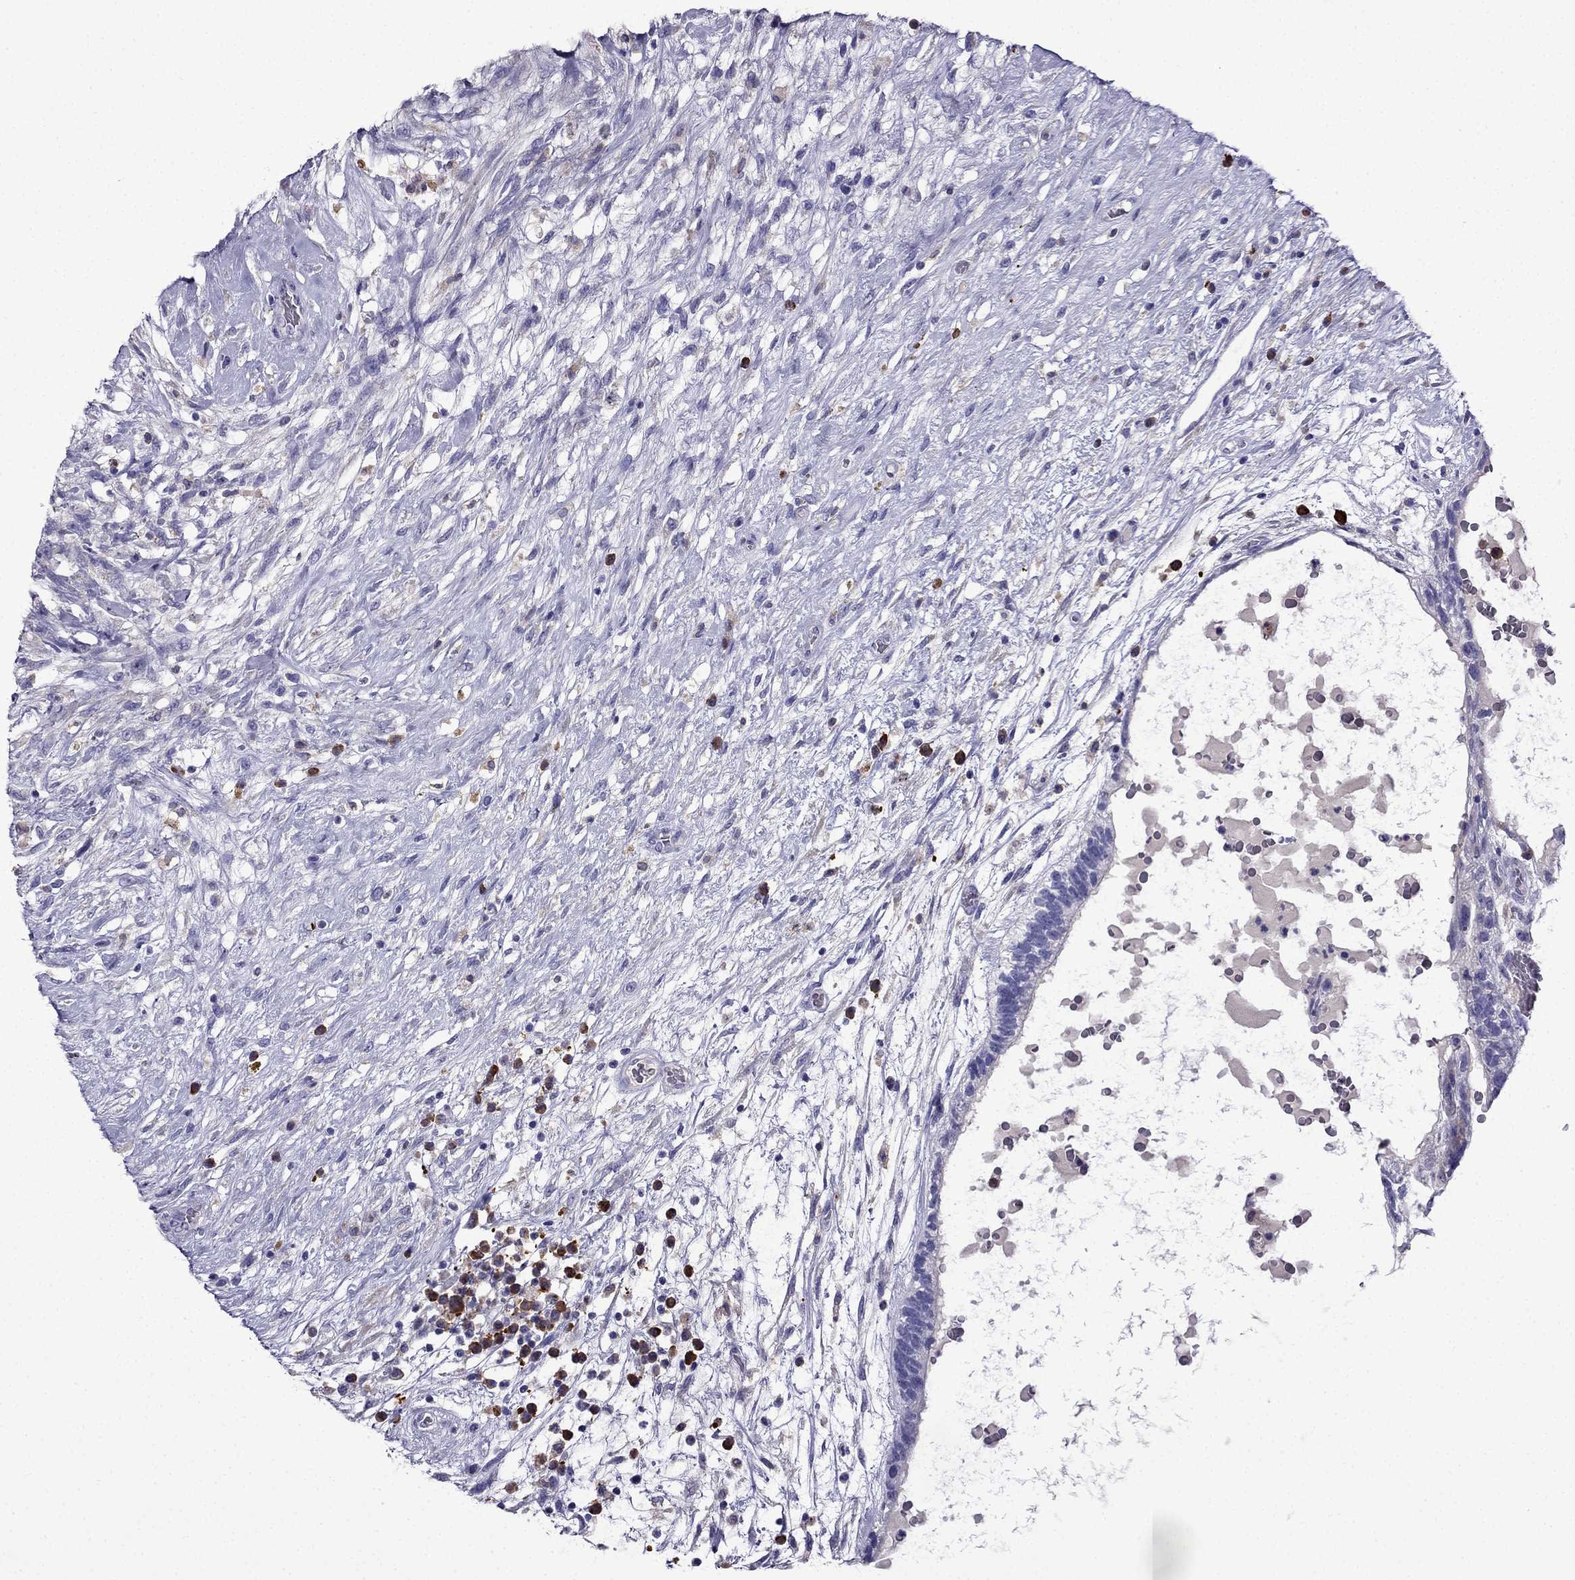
{"staining": {"intensity": "negative", "quantity": "none", "location": "none"}, "tissue": "testis cancer", "cell_type": "Tumor cells", "image_type": "cancer", "snomed": [{"axis": "morphology", "description": "Normal tissue, NOS"}, {"axis": "morphology", "description": "Carcinoma, Embryonal, NOS"}, {"axis": "topography", "description": "Testis"}], "caption": "IHC photomicrograph of testis cancer stained for a protein (brown), which shows no staining in tumor cells.", "gene": "TSSK4", "patient": {"sex": "male", "age": 32}}